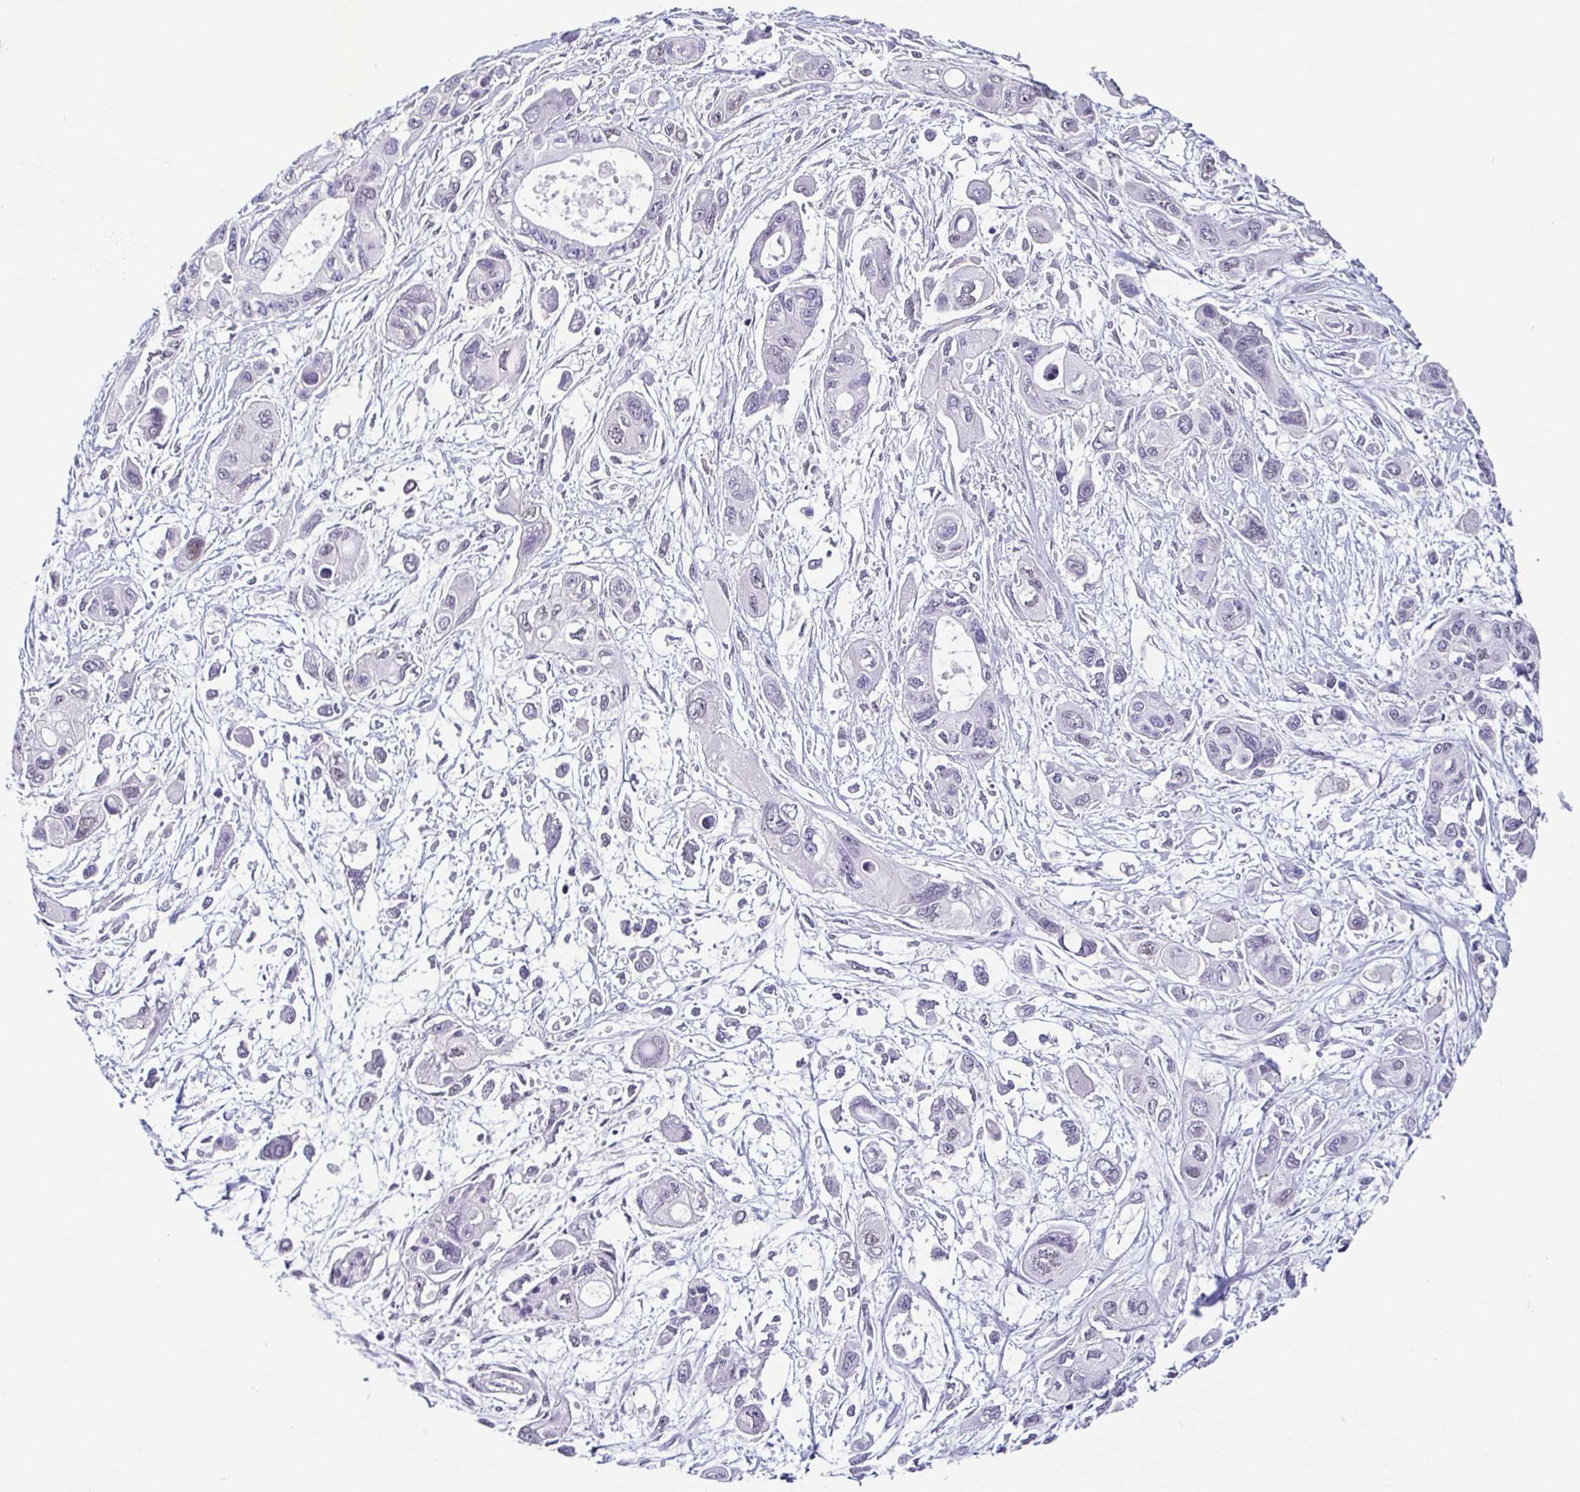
{"staining": {"intensity": "negative", "quantity": "none", "location": "none"}, "tissue": "pancreatic cancer", "cell_type": "Tumor cells", "image_type": "cancer", "snomed": [{"axis": "morphology", "description": "Adenocarcinoma, NOS"}, {"axis": "topography", "description": "Pancreas"}], "caption": "The IHC photomicrograph has no significant staining in tumor cells of adenocarcinoma (pancreatic) tissue.", "gene": "TCF3", "patient": {"sex": "female", "age": 47}}